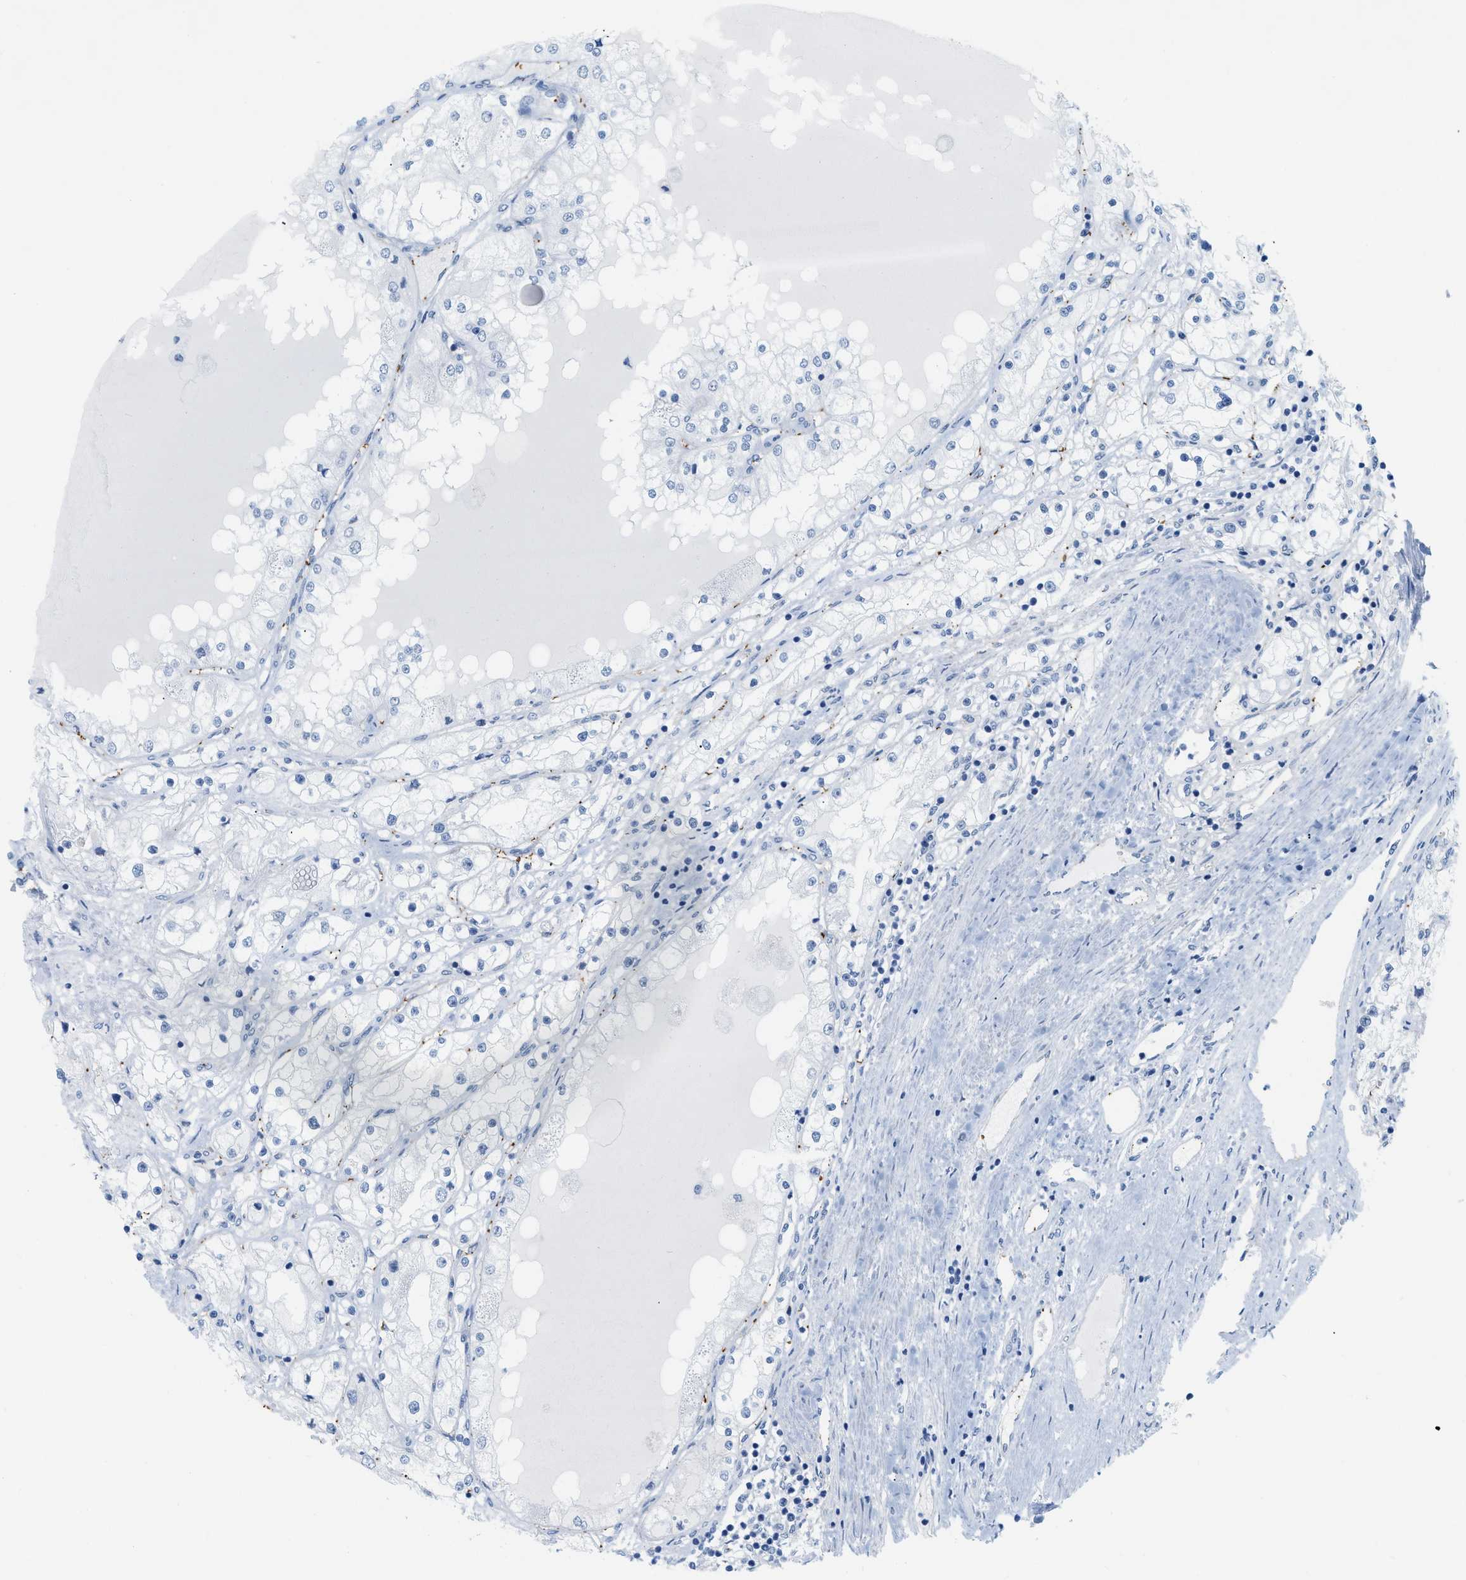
{"staining": {"intensity": "negative", "quantity": "none", "location": "none"}, "tissue": "renal cancer", "cell_type": "Tumor cells", "image_type": "cancer", "snomed": [{"axis": "morphology", "description": "Adenocarcinoma, NOS"}, {"axis": "topography", "description": "Kidney"}], "caption": "High power microscopy histopathology image of an immunohistochemistry (IHC) image of adenocarcinoma (renal), revealing no significant expression in tumor cells.", "gene": "HLTF", "patient": {"sex": "male", "age": 68}}